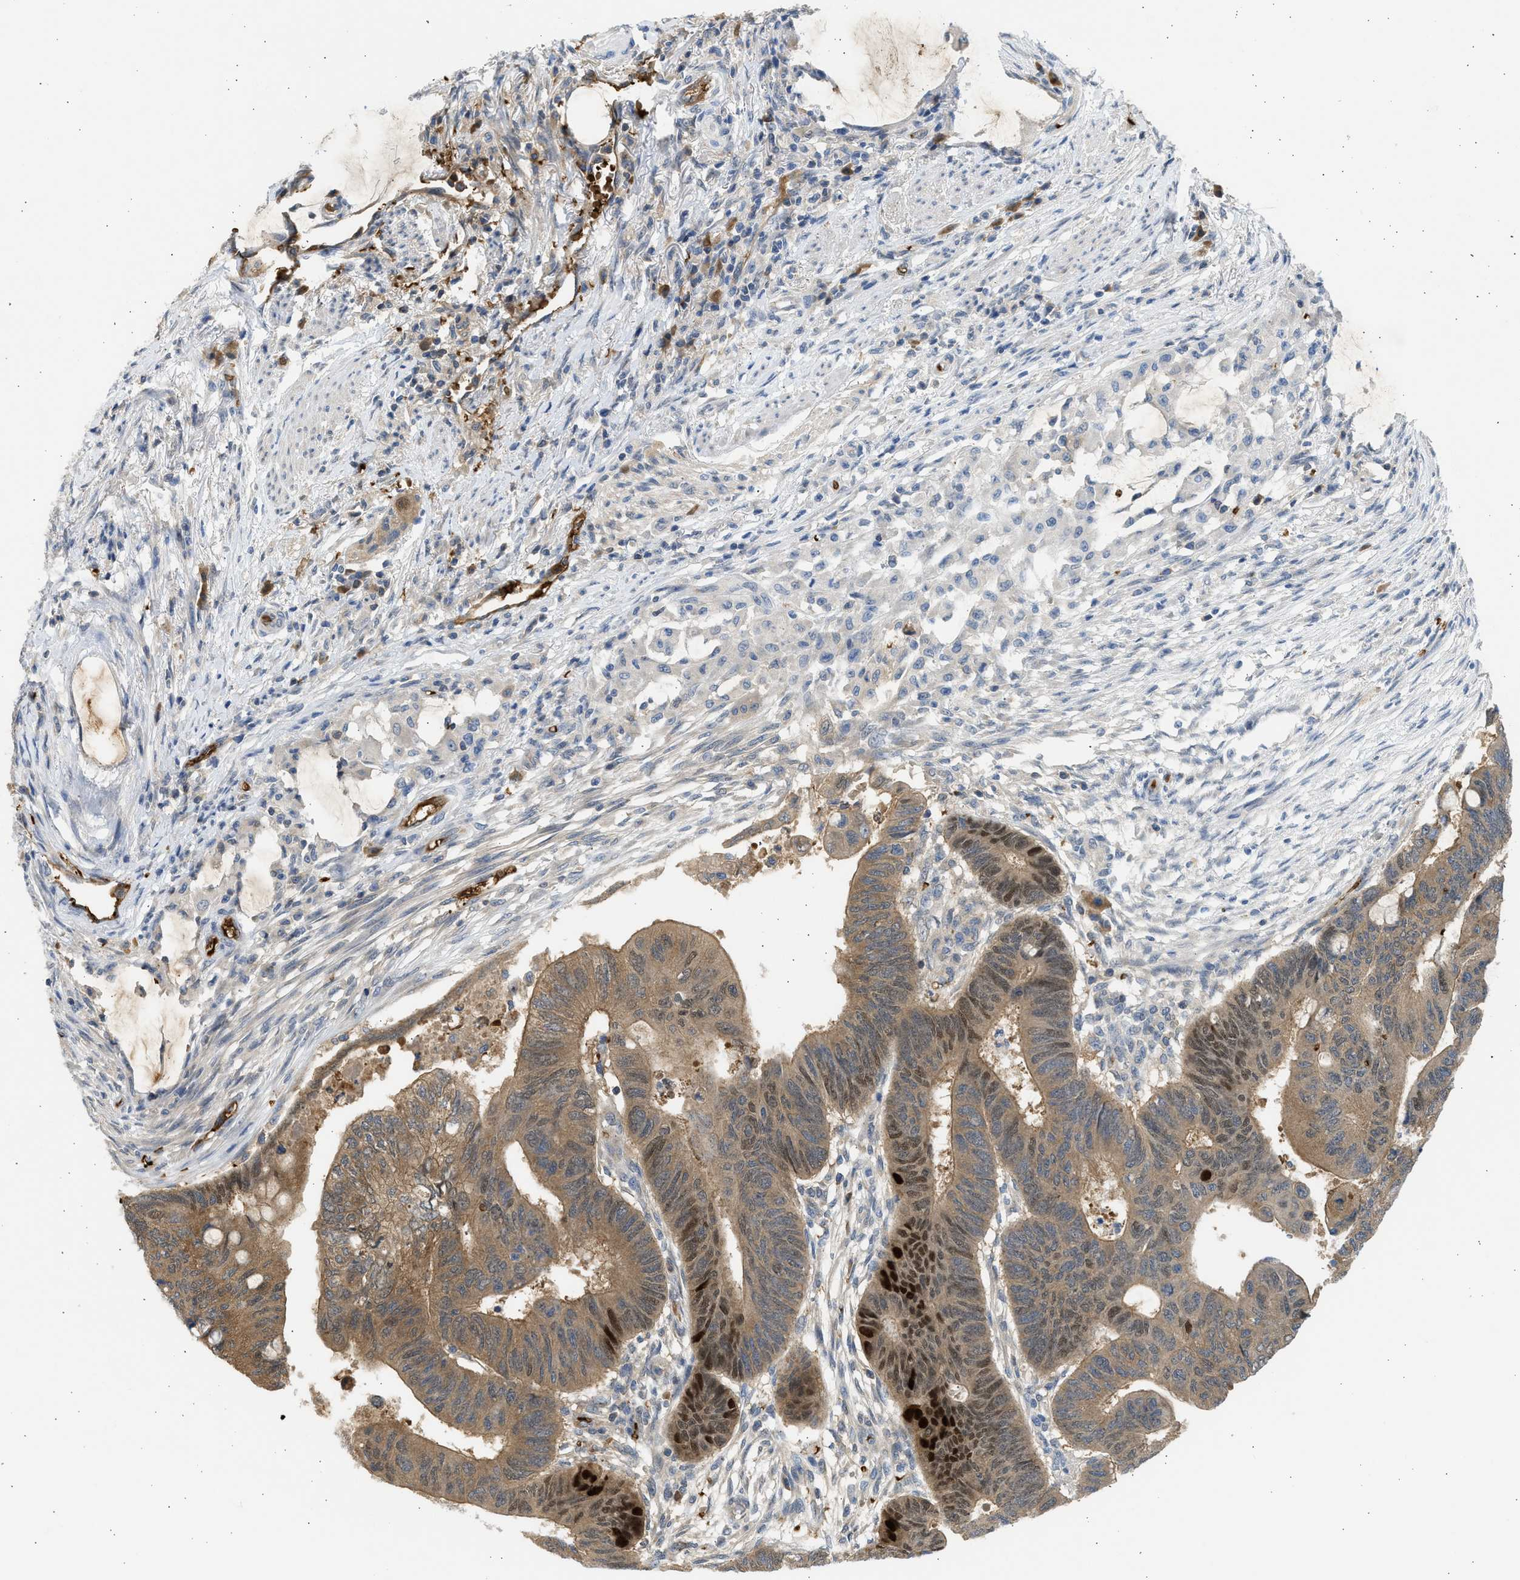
{"staining": {"intensity": "moderate", "quantity": ">75%", "location": "cytoplasmic/membranous,nuclear"}, "tissue": "colorectal cancer", "cell_type": "Tumor cells", "image_type": "cancer", "snomed": [{"axis": "morphology", "description": "Normal tissue, NOS"}, {"axis": "morphology", "description": "Adenocarcinoma, NOS"}, {"axis": "topography", "description": "Rectum"}, {"axis": "topography", "description": "Peripheral nerve tissue"}], "caption": "The image reveals immunohistochemical staining of colorectal adenocarcinoma. There is moderate cytoplasmic/membranous and nuclear expression is seen in about >75% of tumor cells.", "gene": "MAPK7", "patient": {"sex": "male", "age": 92}}